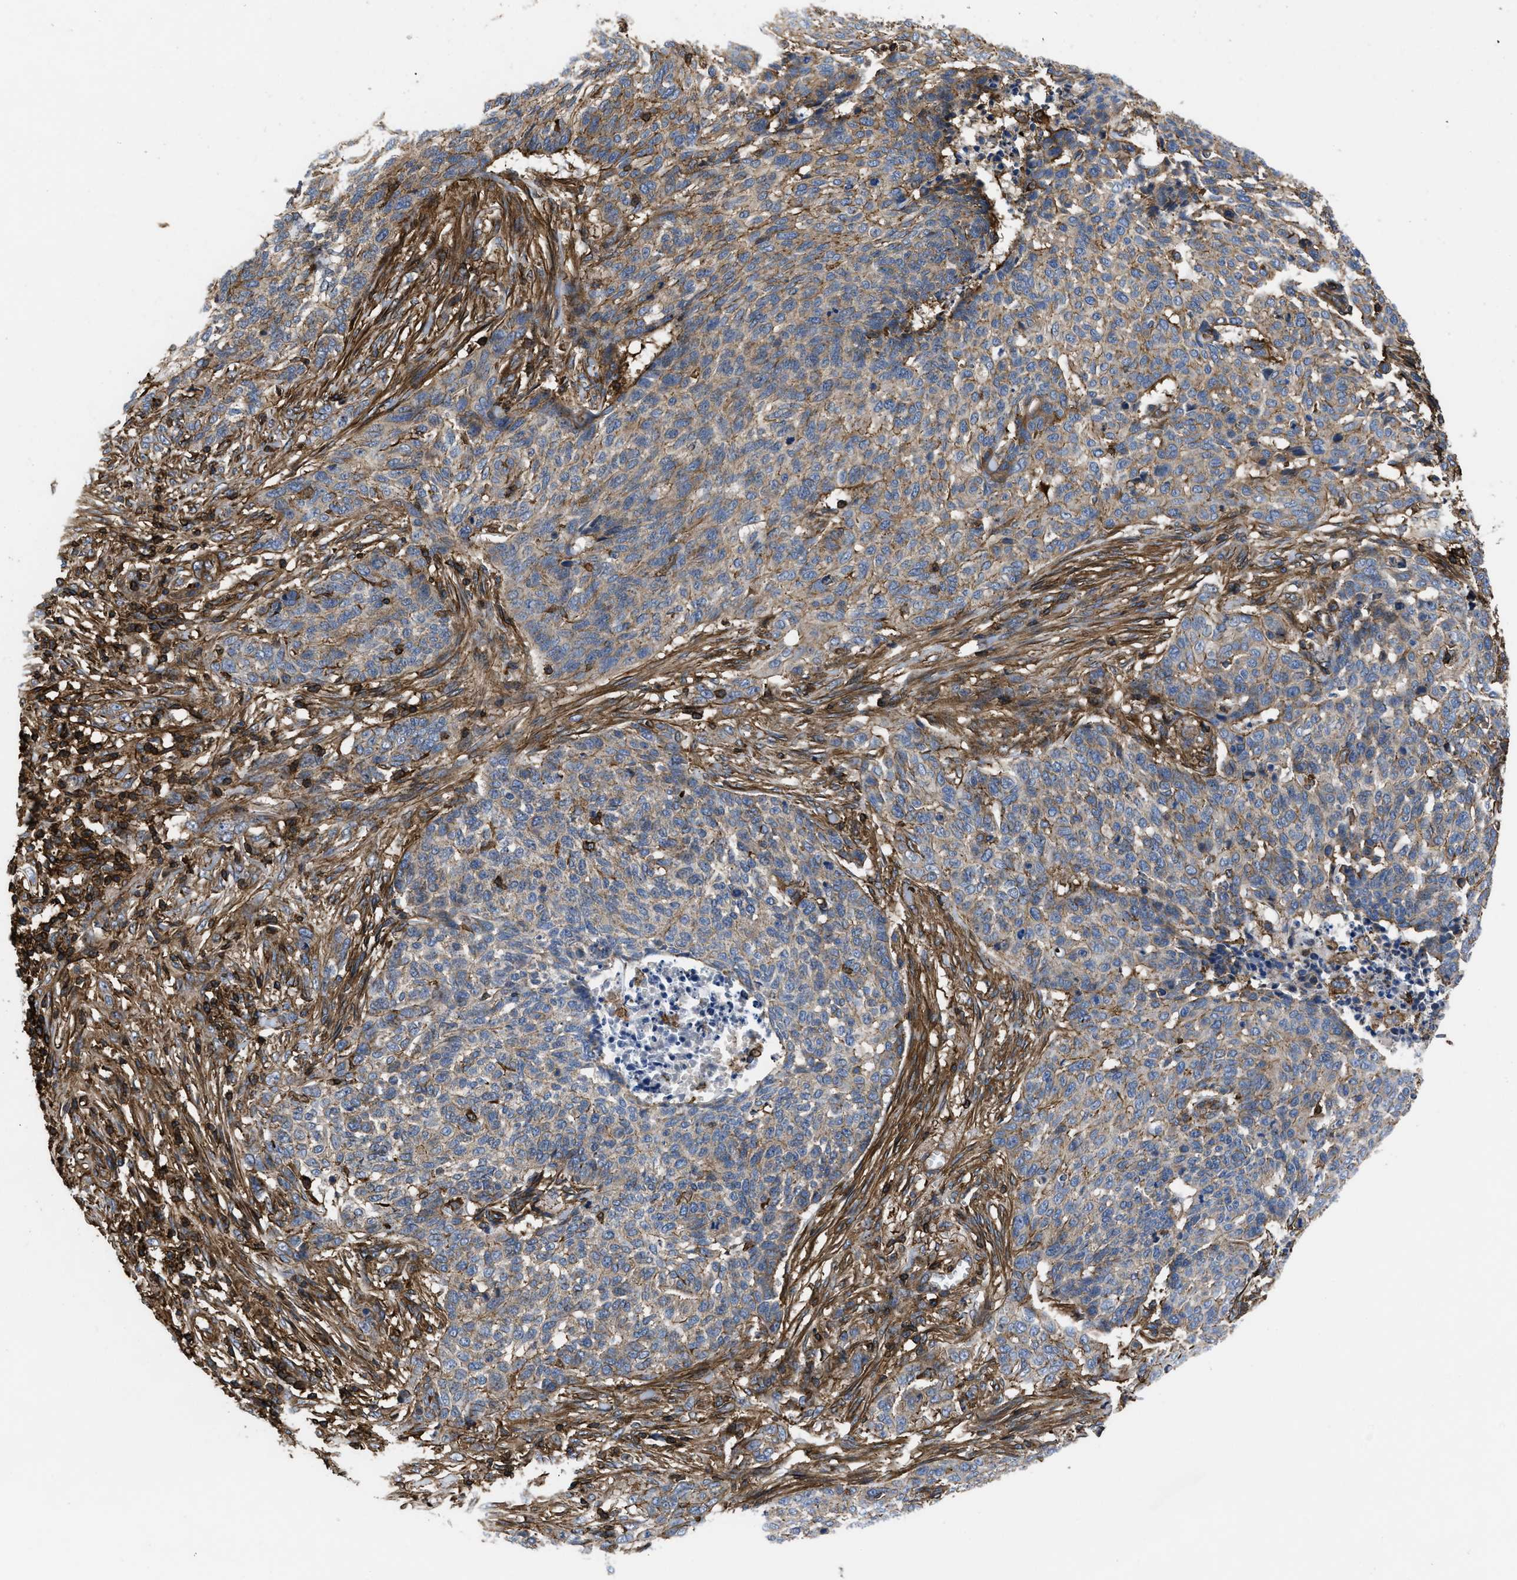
{"staining": {"intensity": "weak", "quantity": "25%-75%", "location": "cytoplasmic/membranous"}, "tissue": "skin cancer", "cell_type": "Tumor cells", "image_type": "cancer", "snomed": [{"axis": "morphology", "description": "Basal cell carcinoma"}, {"axis": "topography", "description": "Skin"}], "caption": "A histopathology image of skin basal cell carcinoma stained for a protein displays weak cytoplasmic/membranous brown staining in tumor cells.", "gene": "SCUBE2", "patient": {"sex": "male", "age": 85}}